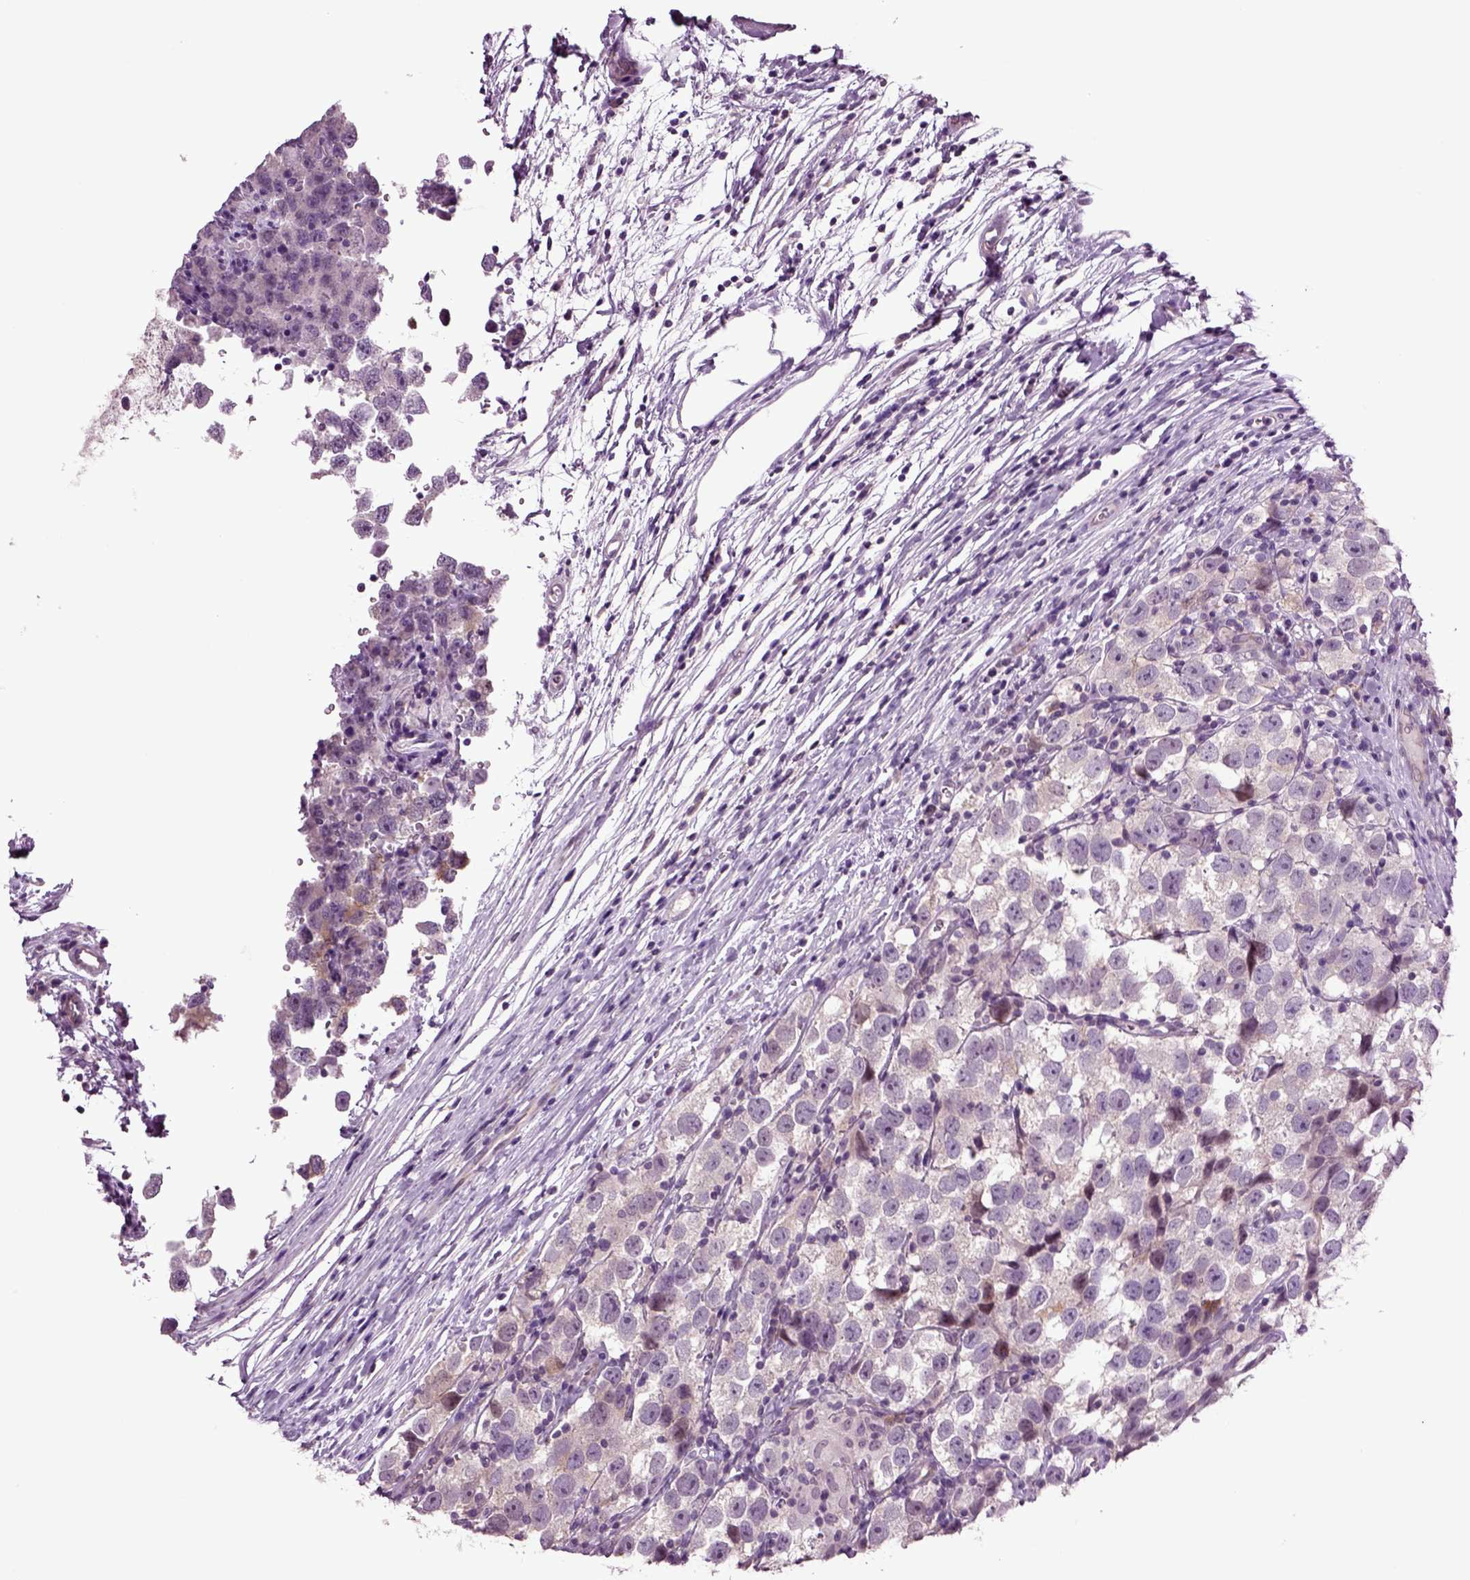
{"staining": {"intensity": "negative", "quantity": "none", "location": "none"}, "tissue": "testis cancer", "cell_type": "Tumor cells", "image_type": "cancer", "snomed": [{"axis": "morphology", "description": "Seminoma, NOS"}, {"axis": "topography", "description": "Testis"}], "caption": "Tumor cells are negative for protein expression in human seminoma (testis). Brightfield microscopy of immunohistochemistry stained with DAB (brown) and hematoxylin (blue), captured at high magnification.", "gene": "PLCH2", "patient": {"sex": "male", "age": 26}}